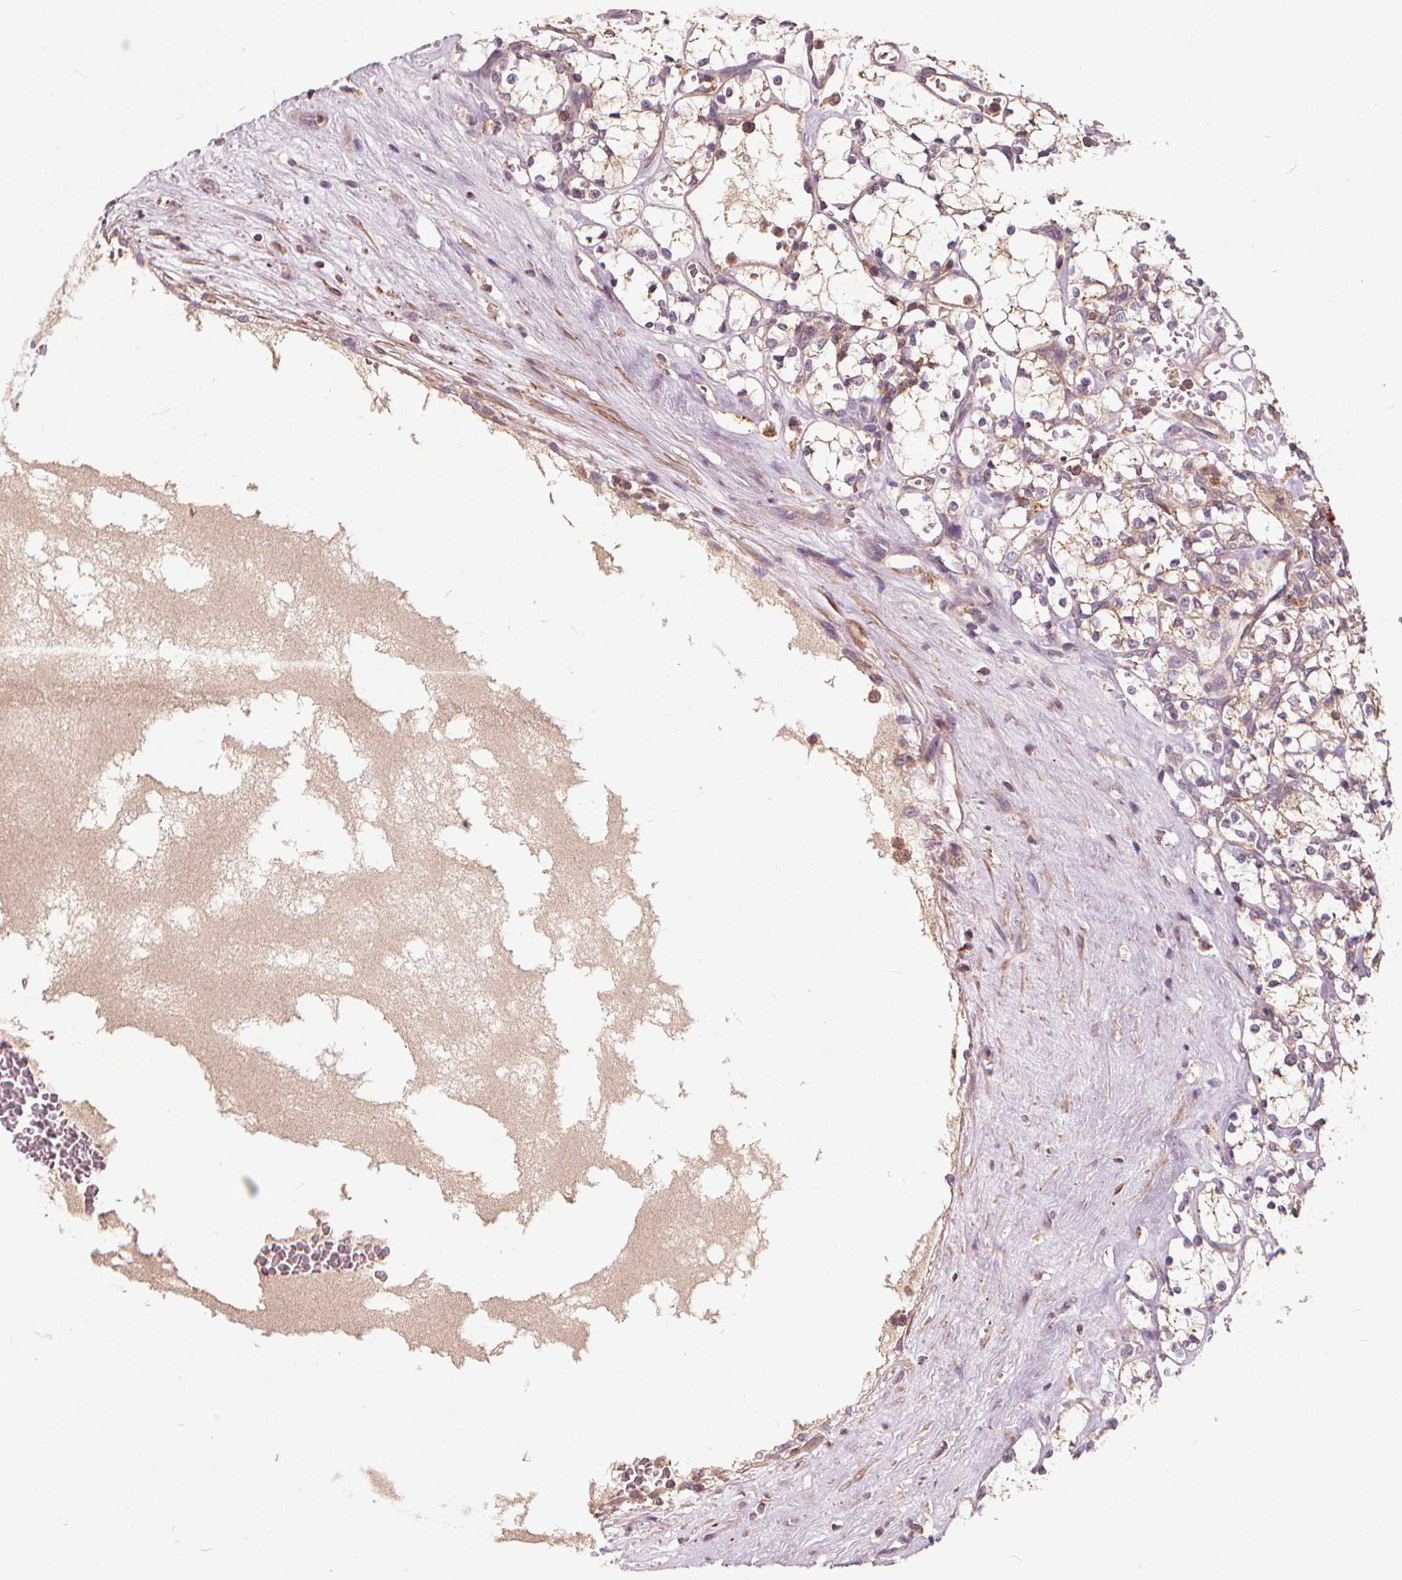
{"staining": {"intensity": "weak", "quantity": "<25%", "location": "cytoplasmic/membranous"}, "tissue": "renal cancer", "cell_type": "Tumor cells", "image_type": "cancer", "snomed": [{"axis": "morphology", "description": "Adenocarcinoma, NOS"}, {"axis": "topography", "description": "Kidney"}], "caption": "Immunohistochemistry of adenocarcinoma (renal) displays no positivity in tumor cells. (DAB (3,3'-diaminobenzidine) immunohistochemistry, high magnification).", "gene": "ORAI2", "patient": {"sex": "female", "age": 69}}